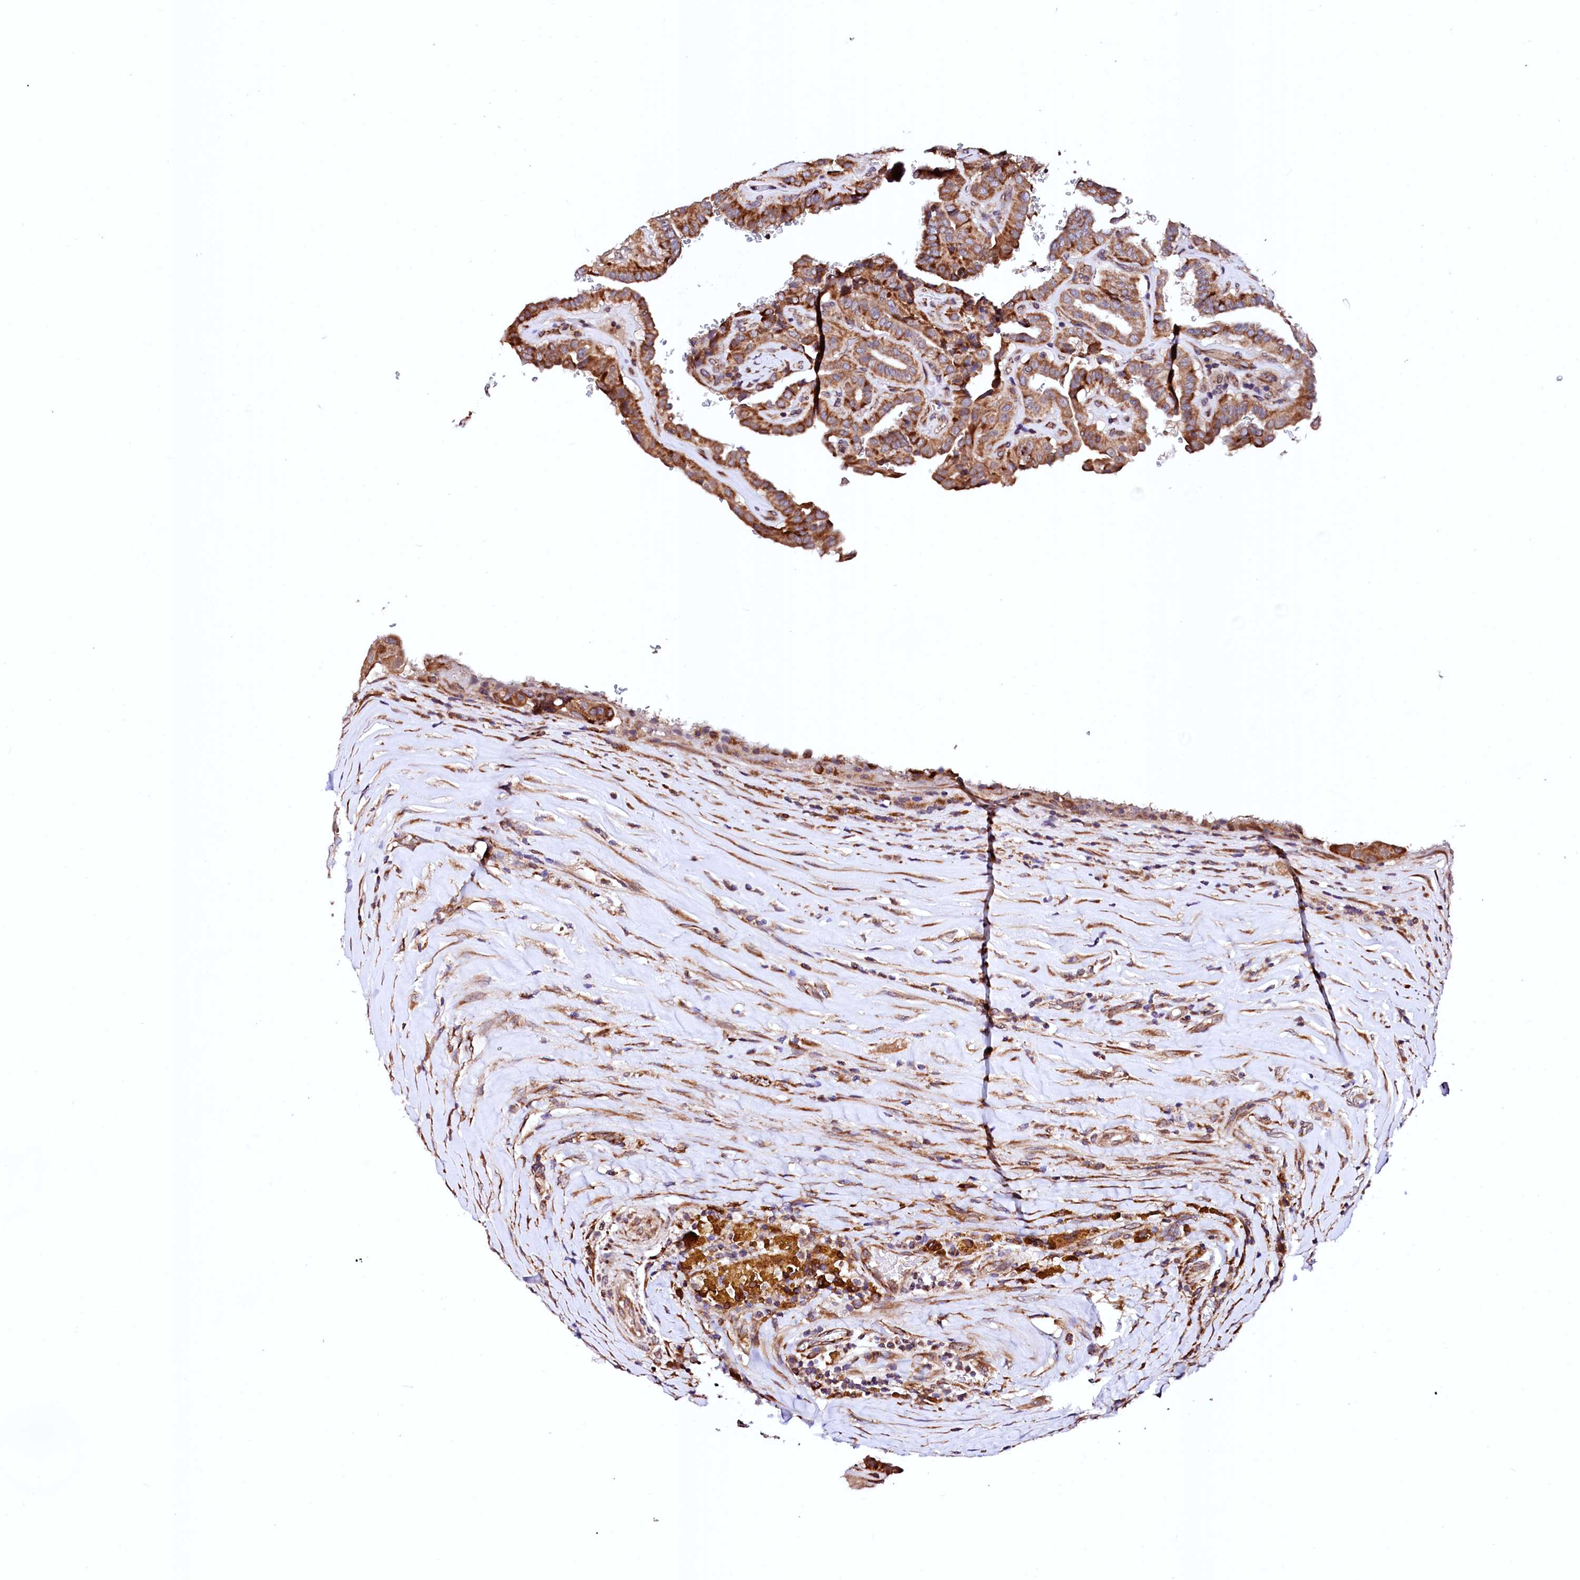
{"staining": {"intensity": "moderate", "quantity": ">75%", "location": "cytoplasmic/membranous"}, "tissue": "thyroid cancer", "cell_type": "Tumor cells", "image_type": "cancer", "snomed": [{"axis": "morphology", "description": "Papillary adenocarcinoma, NOS"}, {"axis": "topography", "description": "Thyroid gland"}], "caption": "Immunohistochemistry of thyroid cancer (papillary adenocarcinoma) exhibits medium levels of moderate cytoplasmic/membranous expression in approximately >75% of tumor cells. (brown staining indicates protein expression, while blue staining denotes nuclei).", "gene": "UBE3C", "patient": {"sex": "male", "age": 77}}